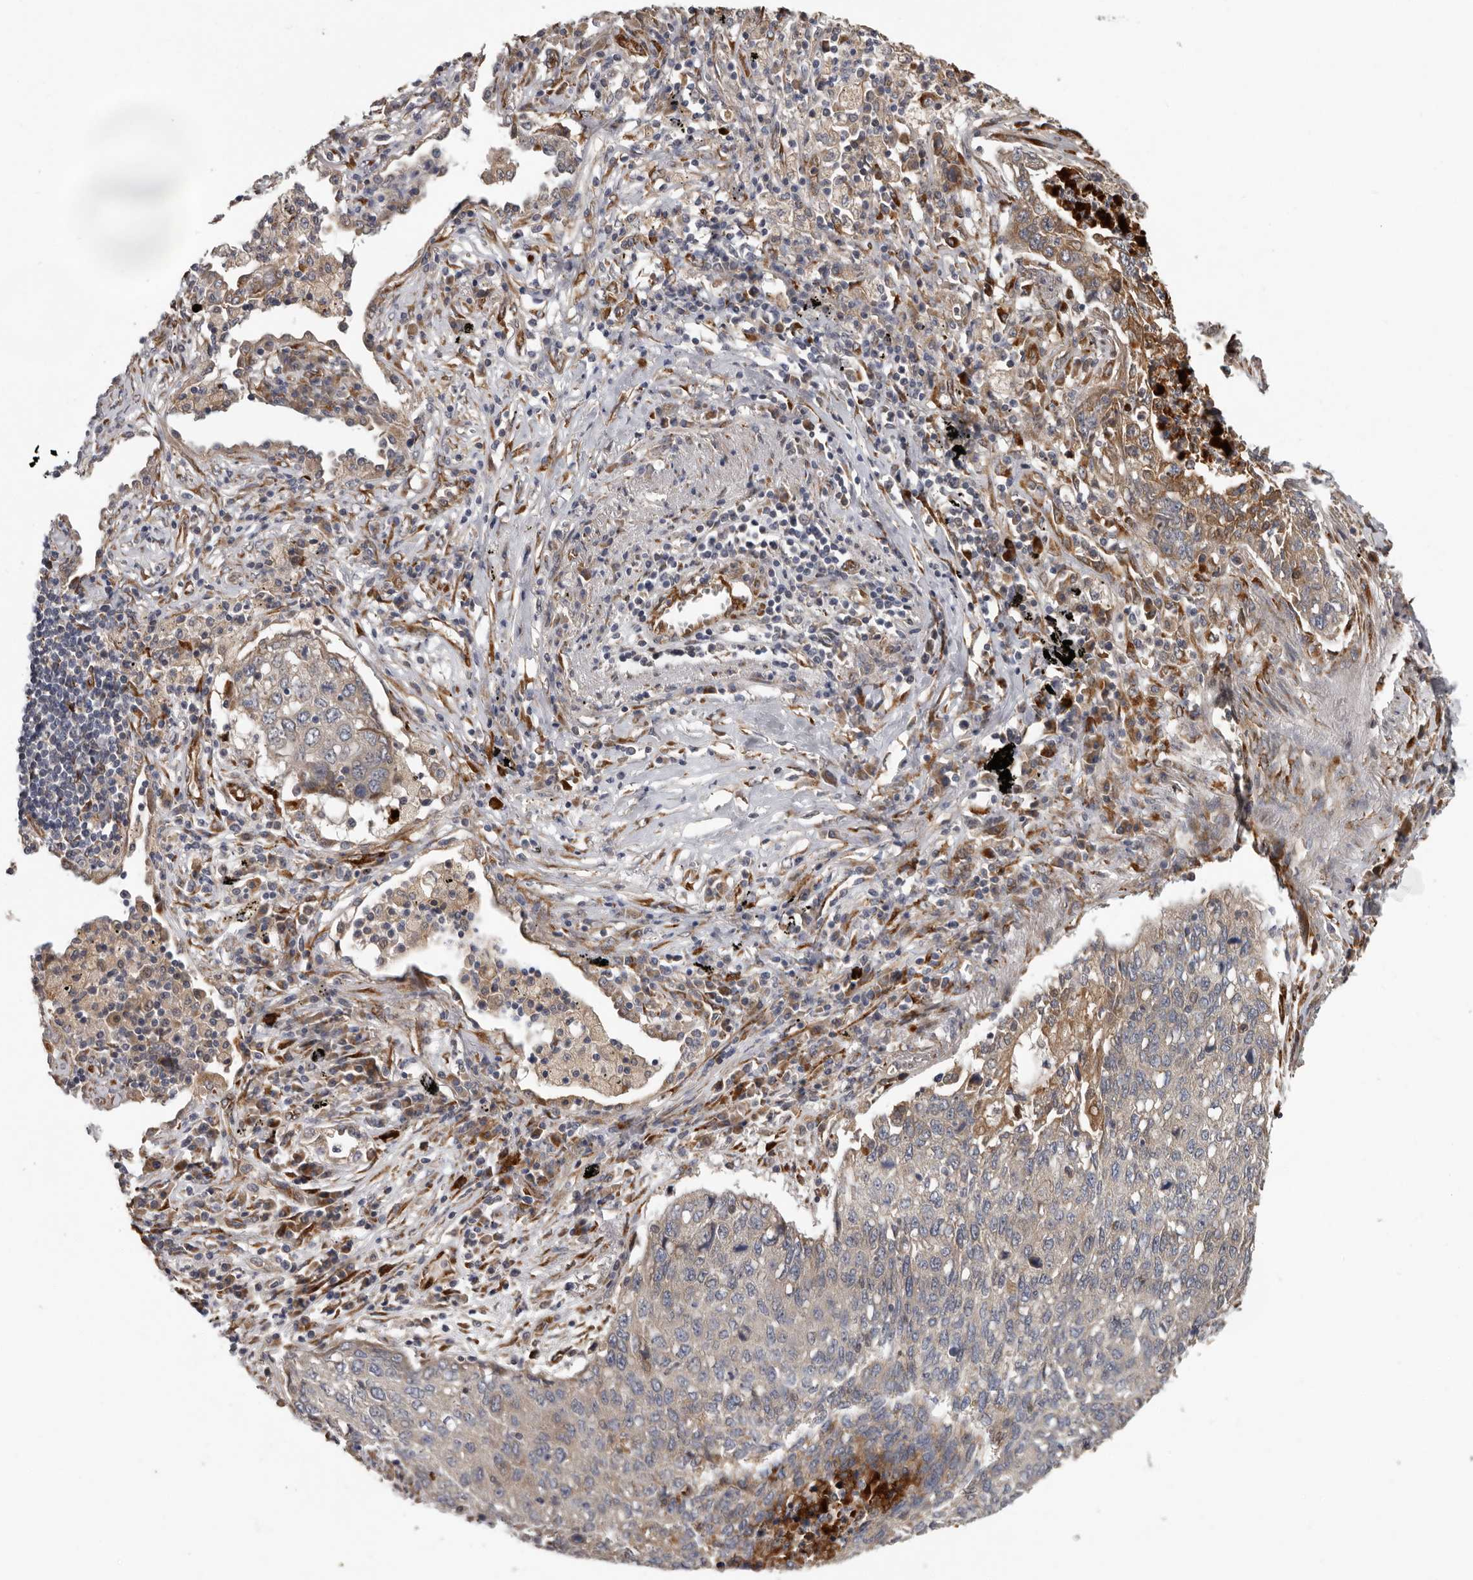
{"staining": {"intensity": "weak", "quantity": "<25%", "location": "cytoplasmic/membranous"}, "tissue": "lung cancer", "cell_type": "Tumor cells", "image_type": "cancer", "snomed": [{"axis": "morphology", "description": "Squamous cell carcinoma, NOS"}, {"axis": "topography", "description": "Lung"}], "caption": "This is an immunohistochemistry (IHC) micrograph of human lung cancer (squamous cell carcinoma). There is no expression in tumor cells.", "gene": "MTF1", "patient": {"sex": "female", "age": 63}}